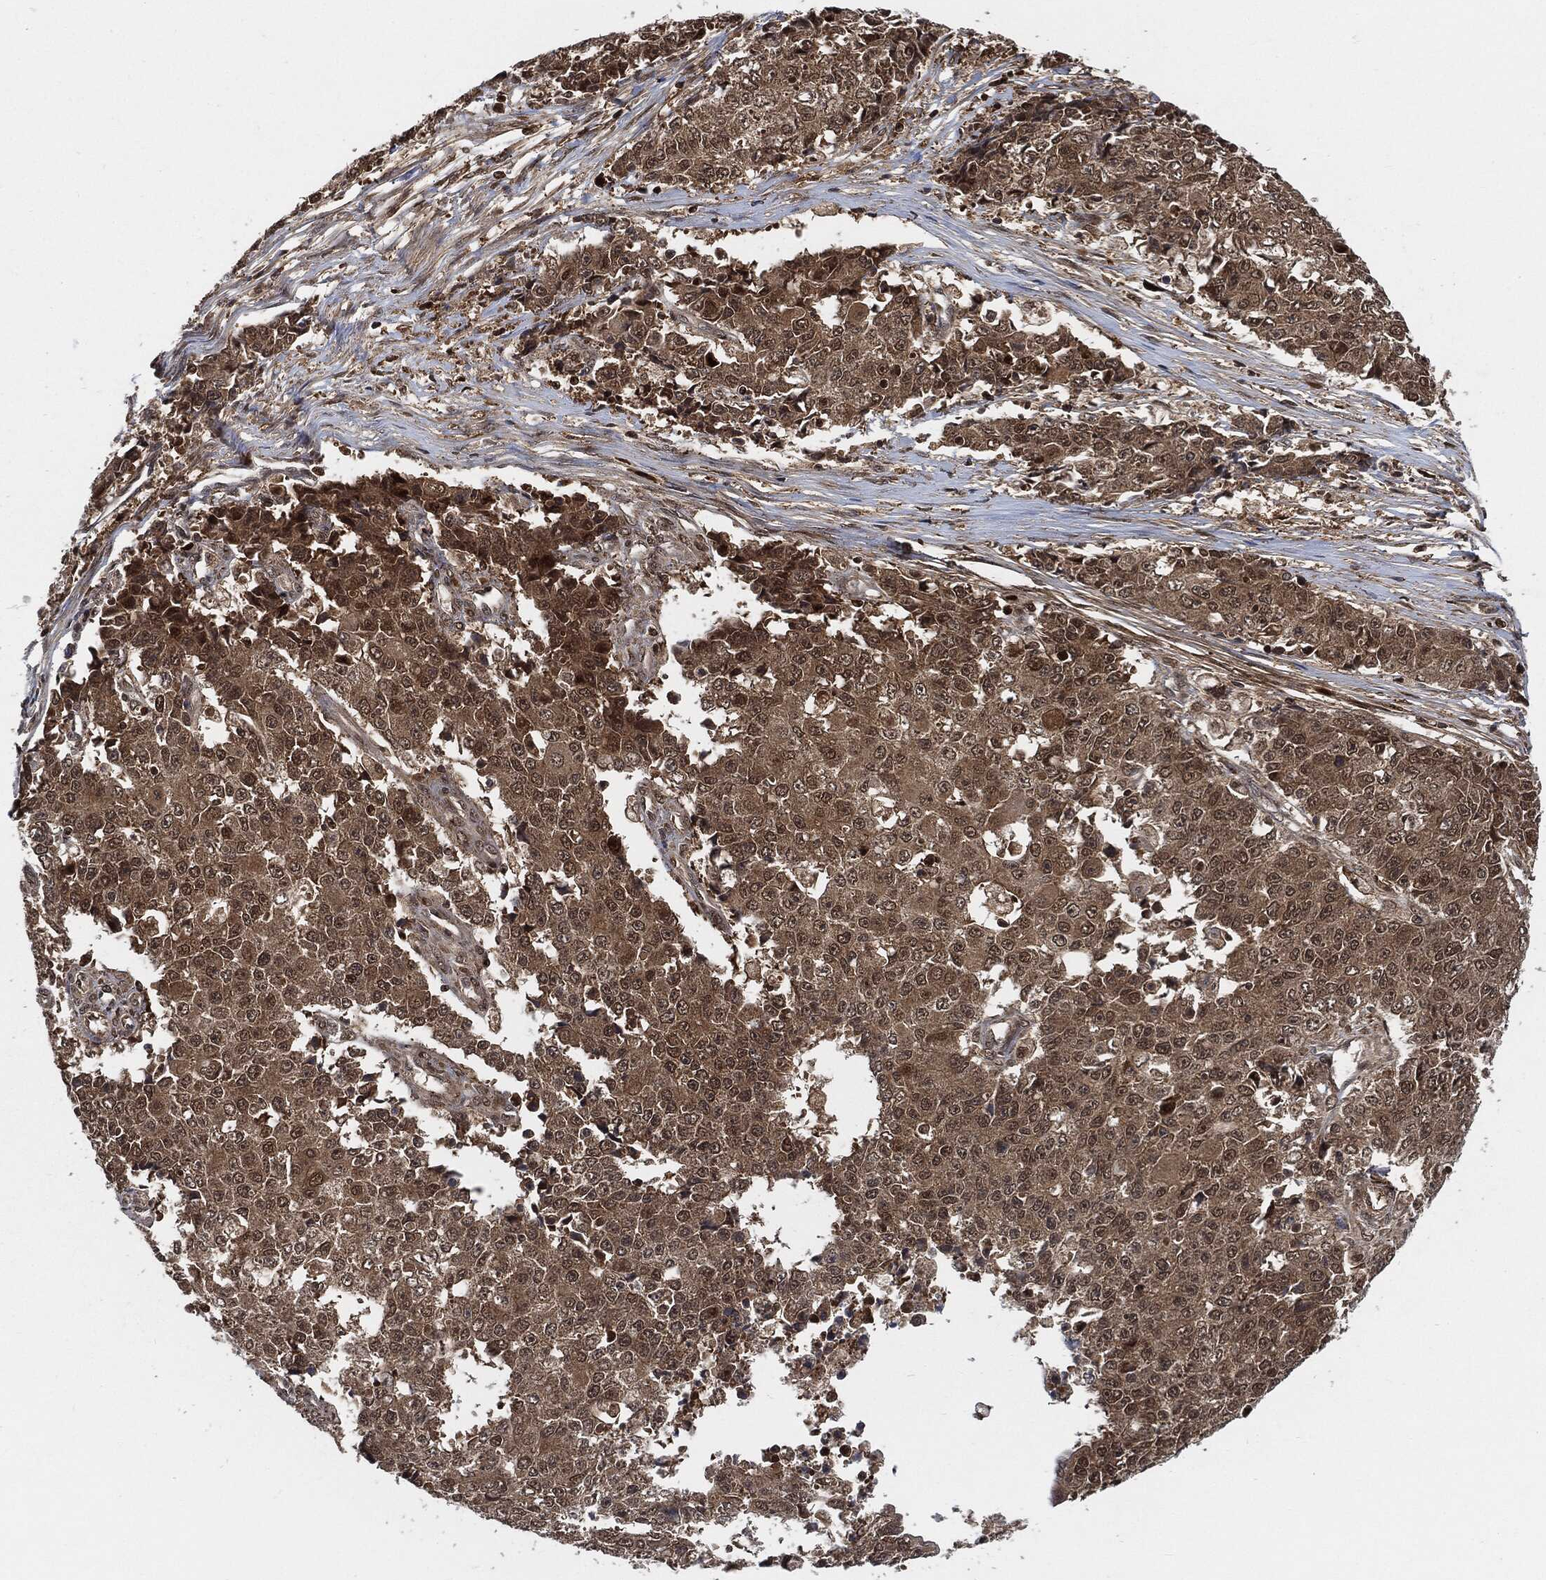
{"staining": {"intensity": "weak", "quantity": ">75%", "location": "cytoplasmic/membranous"}, "tissue": "ovarian cancer", "cell_type": "Tumor cells", "image_type": "cancer", "snomed": [{"axis": "morphology", "description": "Carcinoma, endometroid"}, {"axis": "topography", "description": "Ovary"}], "caption": "Human endometroid carcinoma (ovarian) stained for a protein (brown) shows weak cytoplasmic/membranous positive expression in approximately >75% of tumor cells.", "gene": "CUTA", "patient": {"sex": "female", "age": 42}}